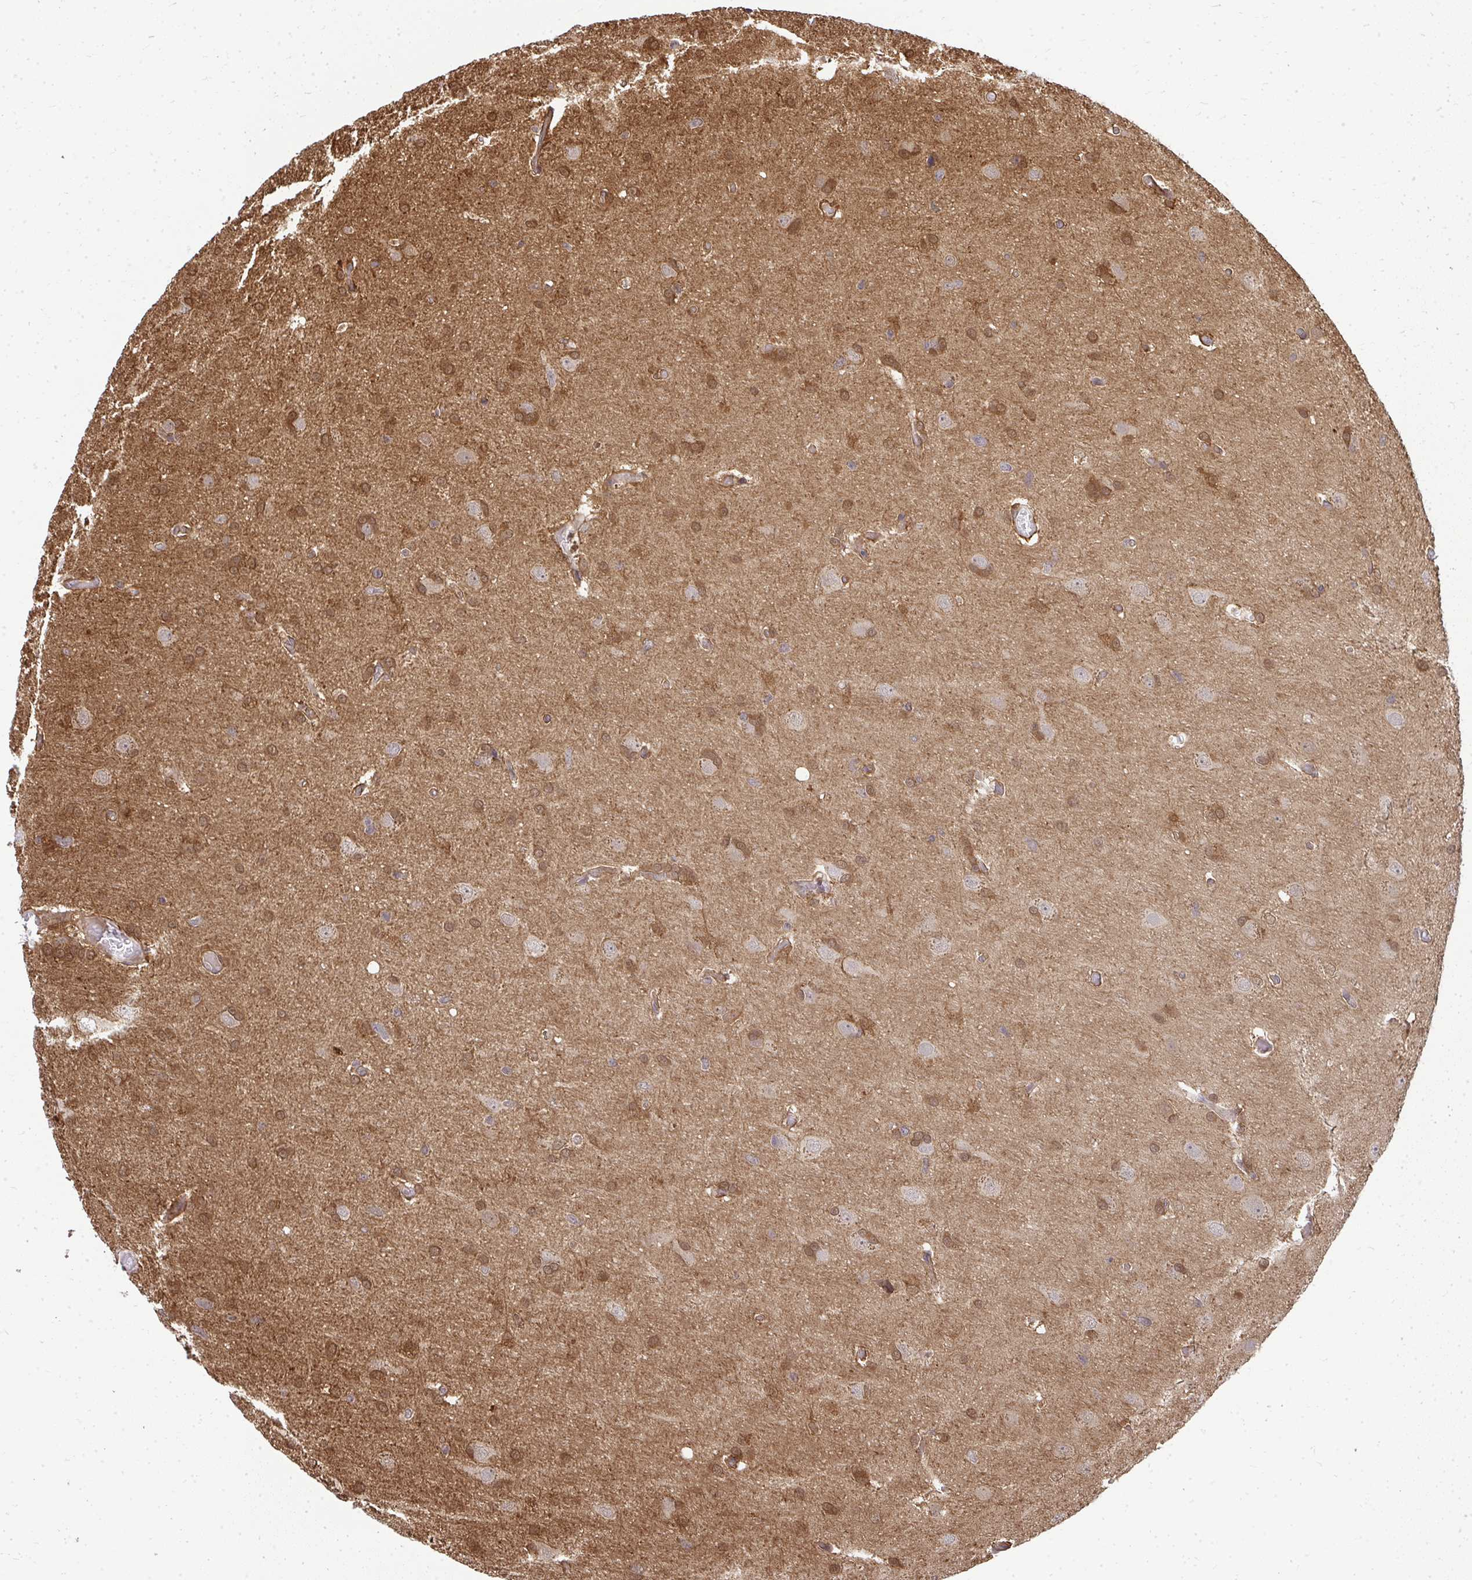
{"staining": {"intensity": "moderate", "quantity": ">75%", "location": "cytoplasmic/membranous,nuclear"}, "tissue": "glioma", "cell_type": "Tumor cells", "image_type": "cancer", "snomed": [{"axis": "morphology", "description": "Glioma, malignant, High grade"}, {"axis": "topography", "description": "Brain"}], "caption": "Protein staining displays moderate cytoplasmic/membranous and nuclear staining in approximately >75% of tumor cells in glioma.", "gene": "HDHD2", "patient": {"sex": "male", "age": 53}}